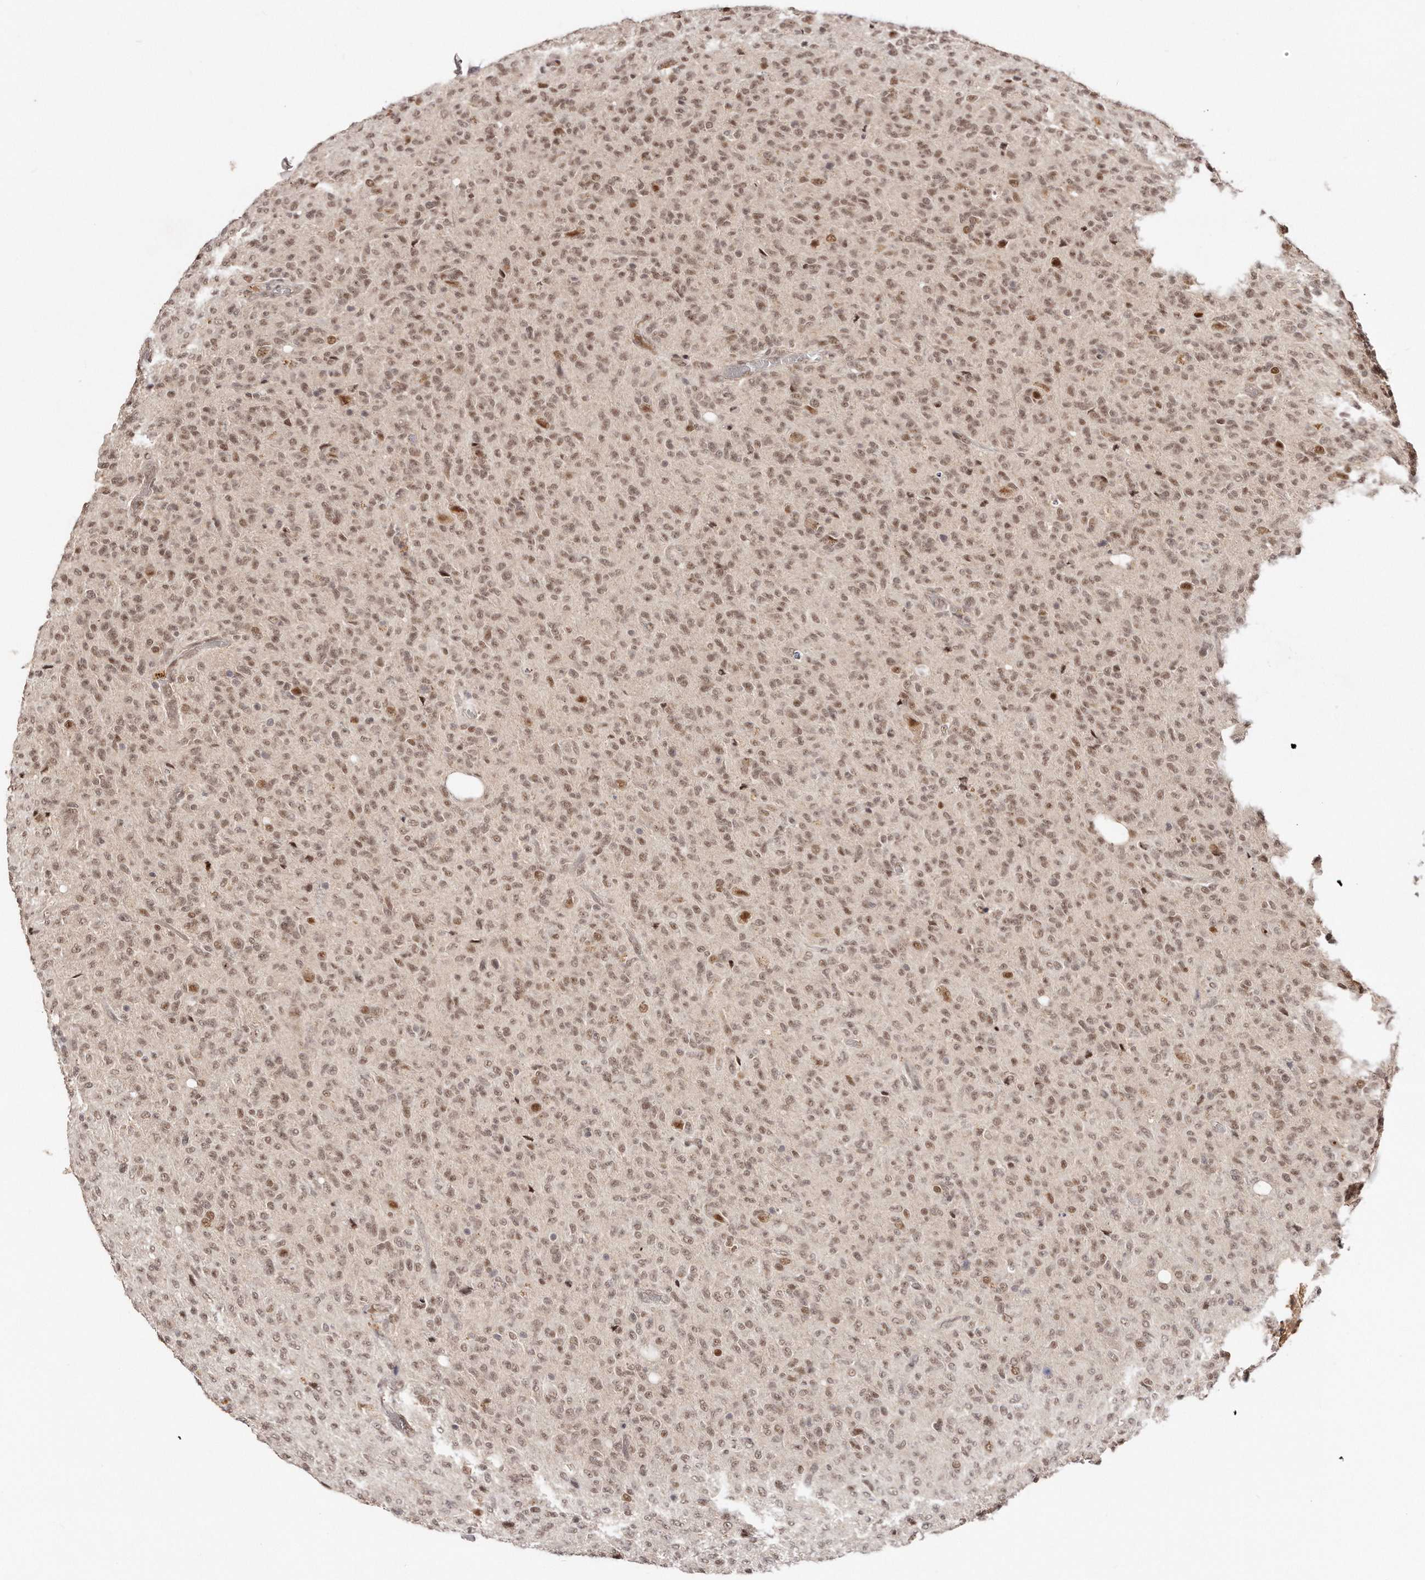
{"staining": {"intensity": "moderate", "quantity": ">75%", "location": "nuclear"}, "tissue": "glioma", "cell_type": "Tumor cells", "image_type": "cancer", "snomed": [{"axis": "morphology", "description": "Glioma, malignant, High grade"}, {"axis": "topography", "description": "Brain"}], "caption": "Immunohistochemical staining of glioma shows medium levels of moderate nuclear protein positivity in approximately >75% of tumor cells.", "gene": "SOX4", "patient": {"sex": "female", "age": 57}}